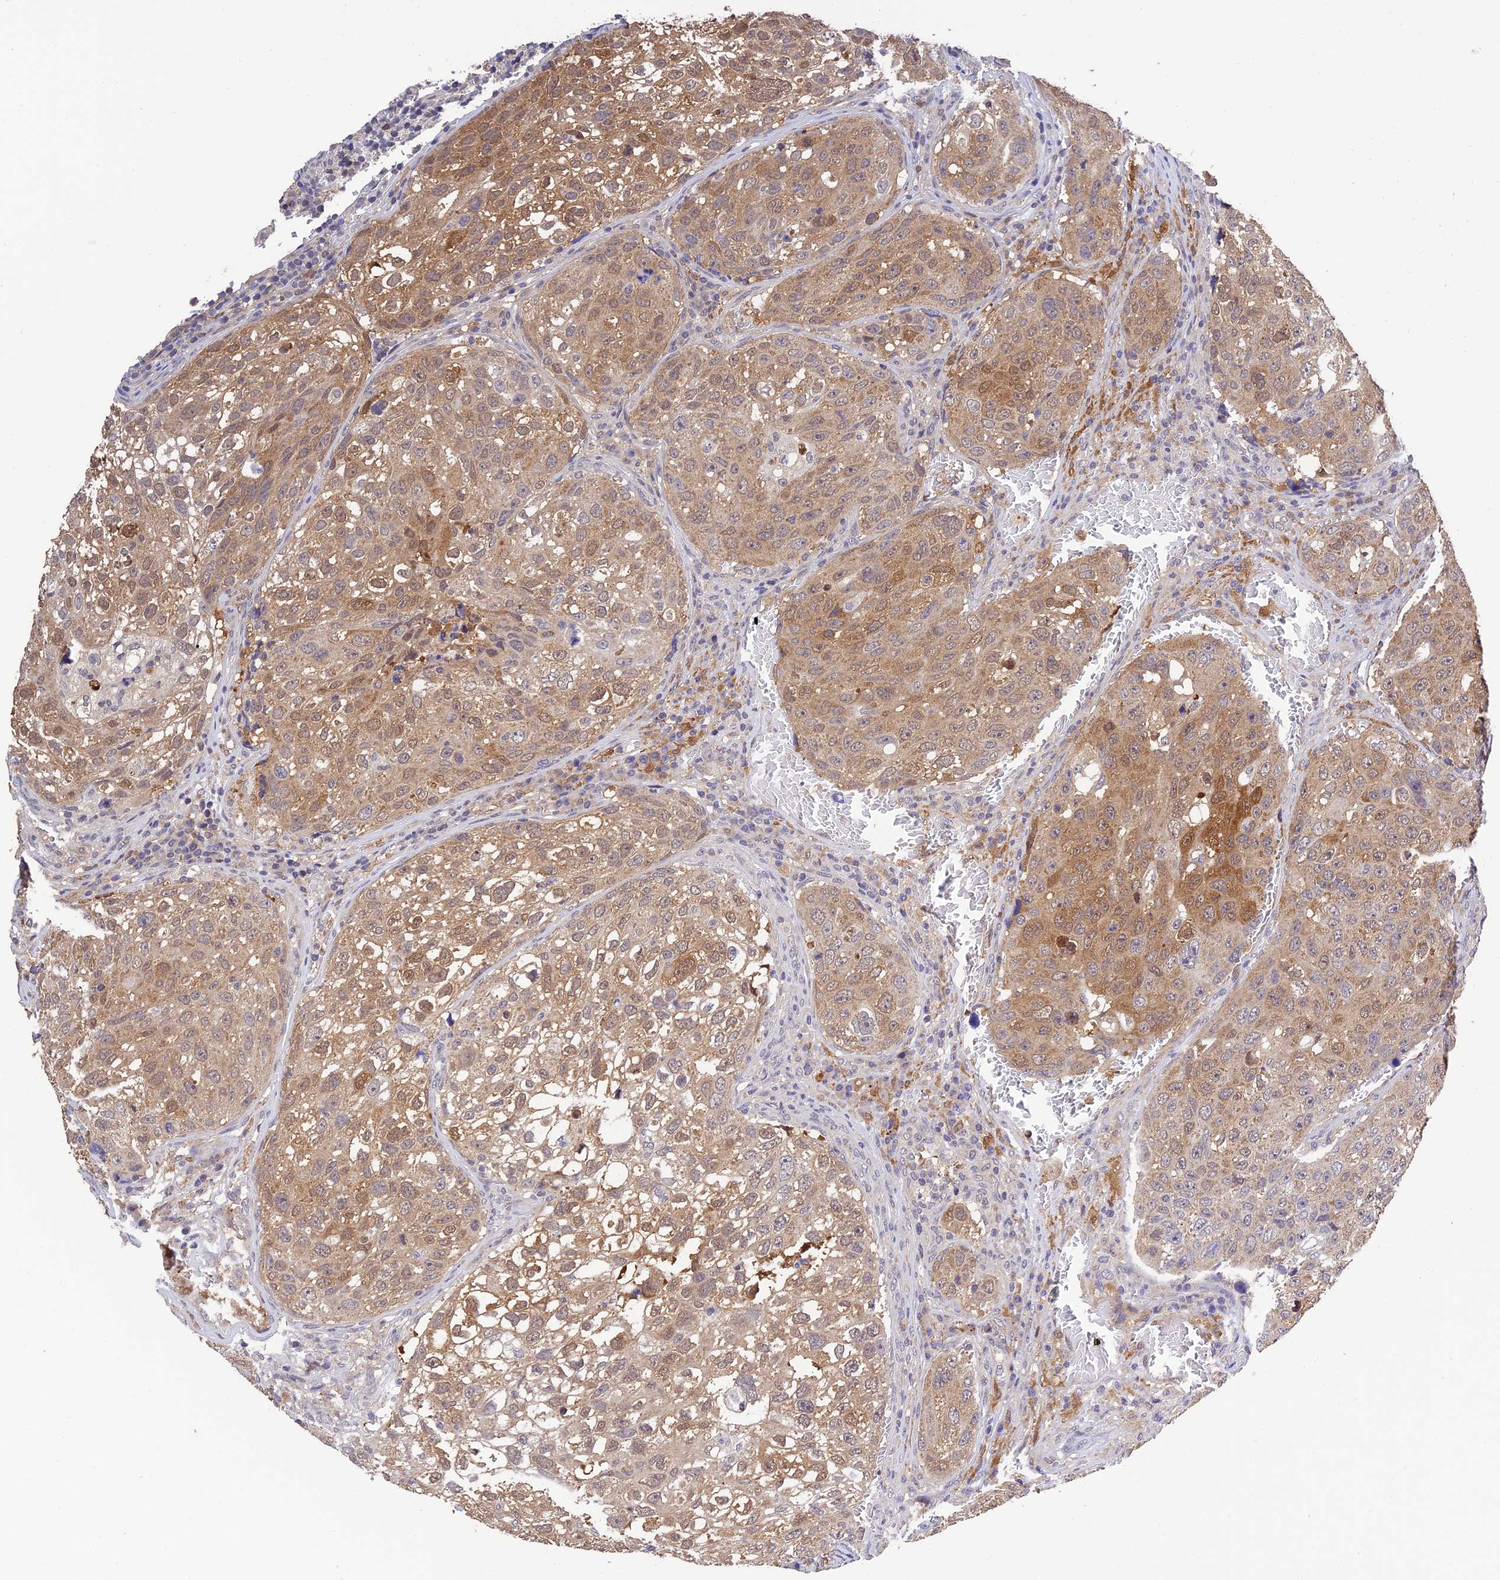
{"staining": {"intensity": "moderate", "quantity": ">75%", "location": "cytoplasmic/membranous,nuclear"}, "tissue": "urothelial cancer", "cell_type": "Tumor cells", "image_type": "cancer", "snomed": [{"axis": "morphology", "description": "Urothelial carcinoma, High grade"}, {"axis": "topography", "description": "Lymph node"}, {"axis": "topography", "description": "Urinary bladder"}], "caption": "Protein analysis of urothelial cancer tissue reveals moderate cytoplasmic/membranous and nuclear positivity in about >75% of tumor cells.", "gene": "MNS1", "patient": {"sex": "male", "age": 51}}